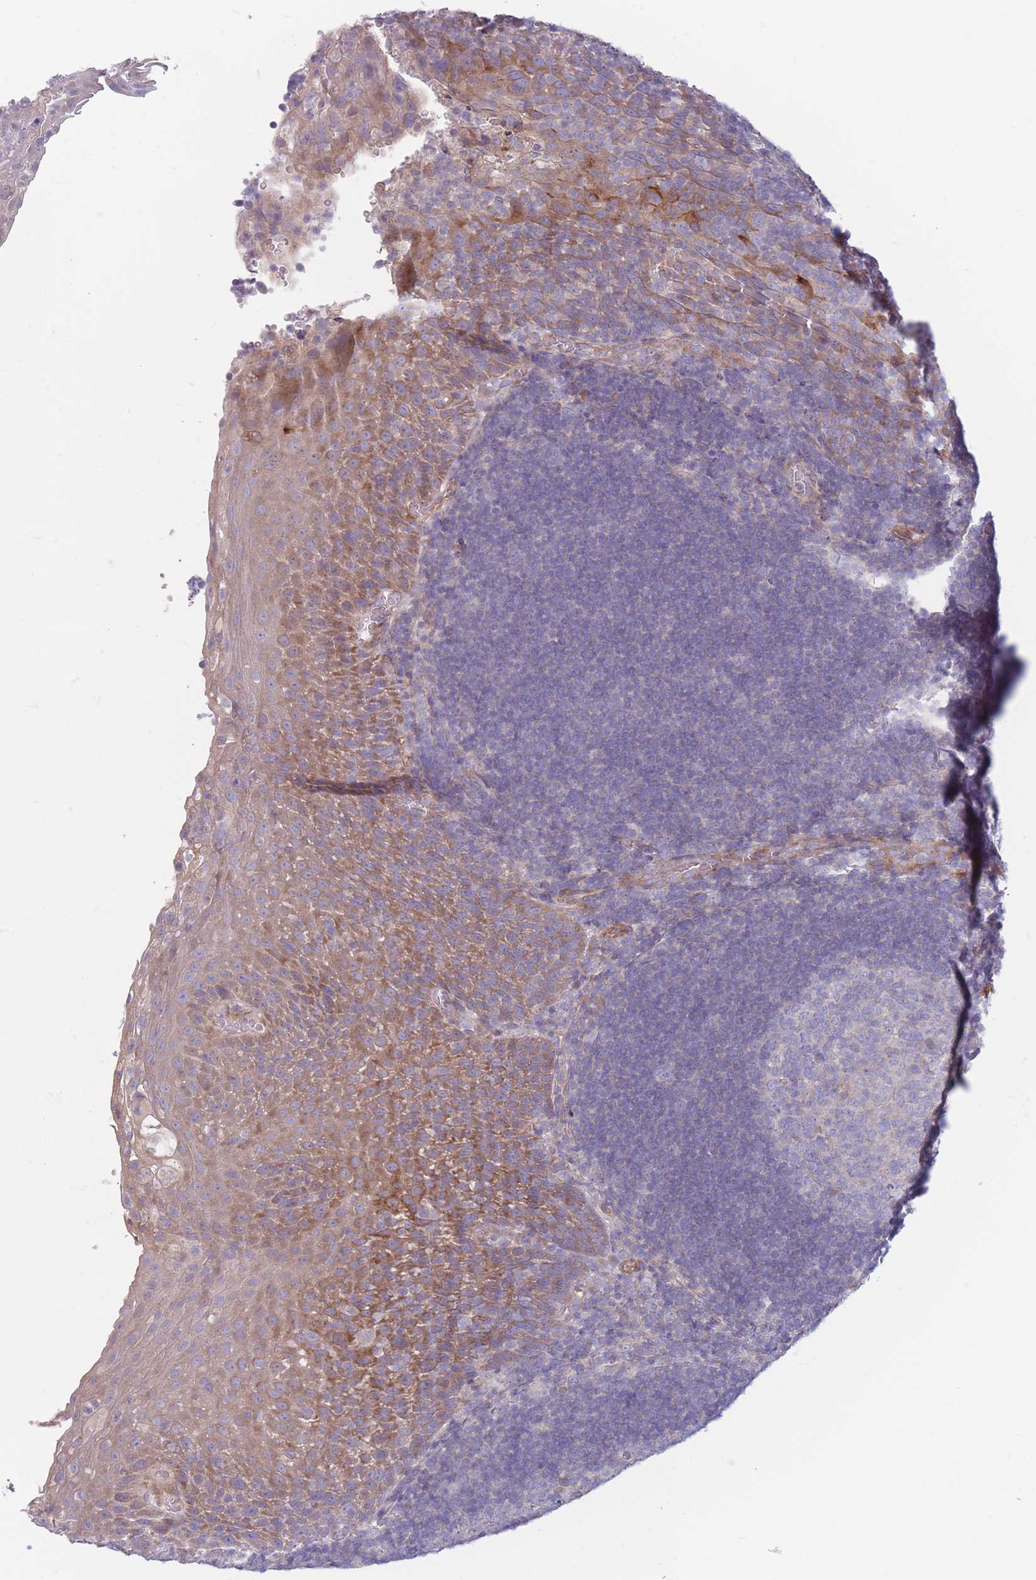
{"staining": {"intensity": "negative", "quantity": "none", "location": "none"}, "tissue": "tonsil", "cell_type": "Germinal center cells", "image_type": "normal", "snomed": [{"axis": "morphology", "description": "Normal tissue, NOS"}, {"axis": "topography", "description": "Tonsil"}], "caption": "Germinal center cells show no significant protein staining in normal tonsil. Brightfield microscopy of immunohistochemistry (IHC) stained with DAB (brown) and hematoxylin (blue), captured at high magnification.", "gene": "PNPLA5", "patient": {"sex": "male", "age": 17}}